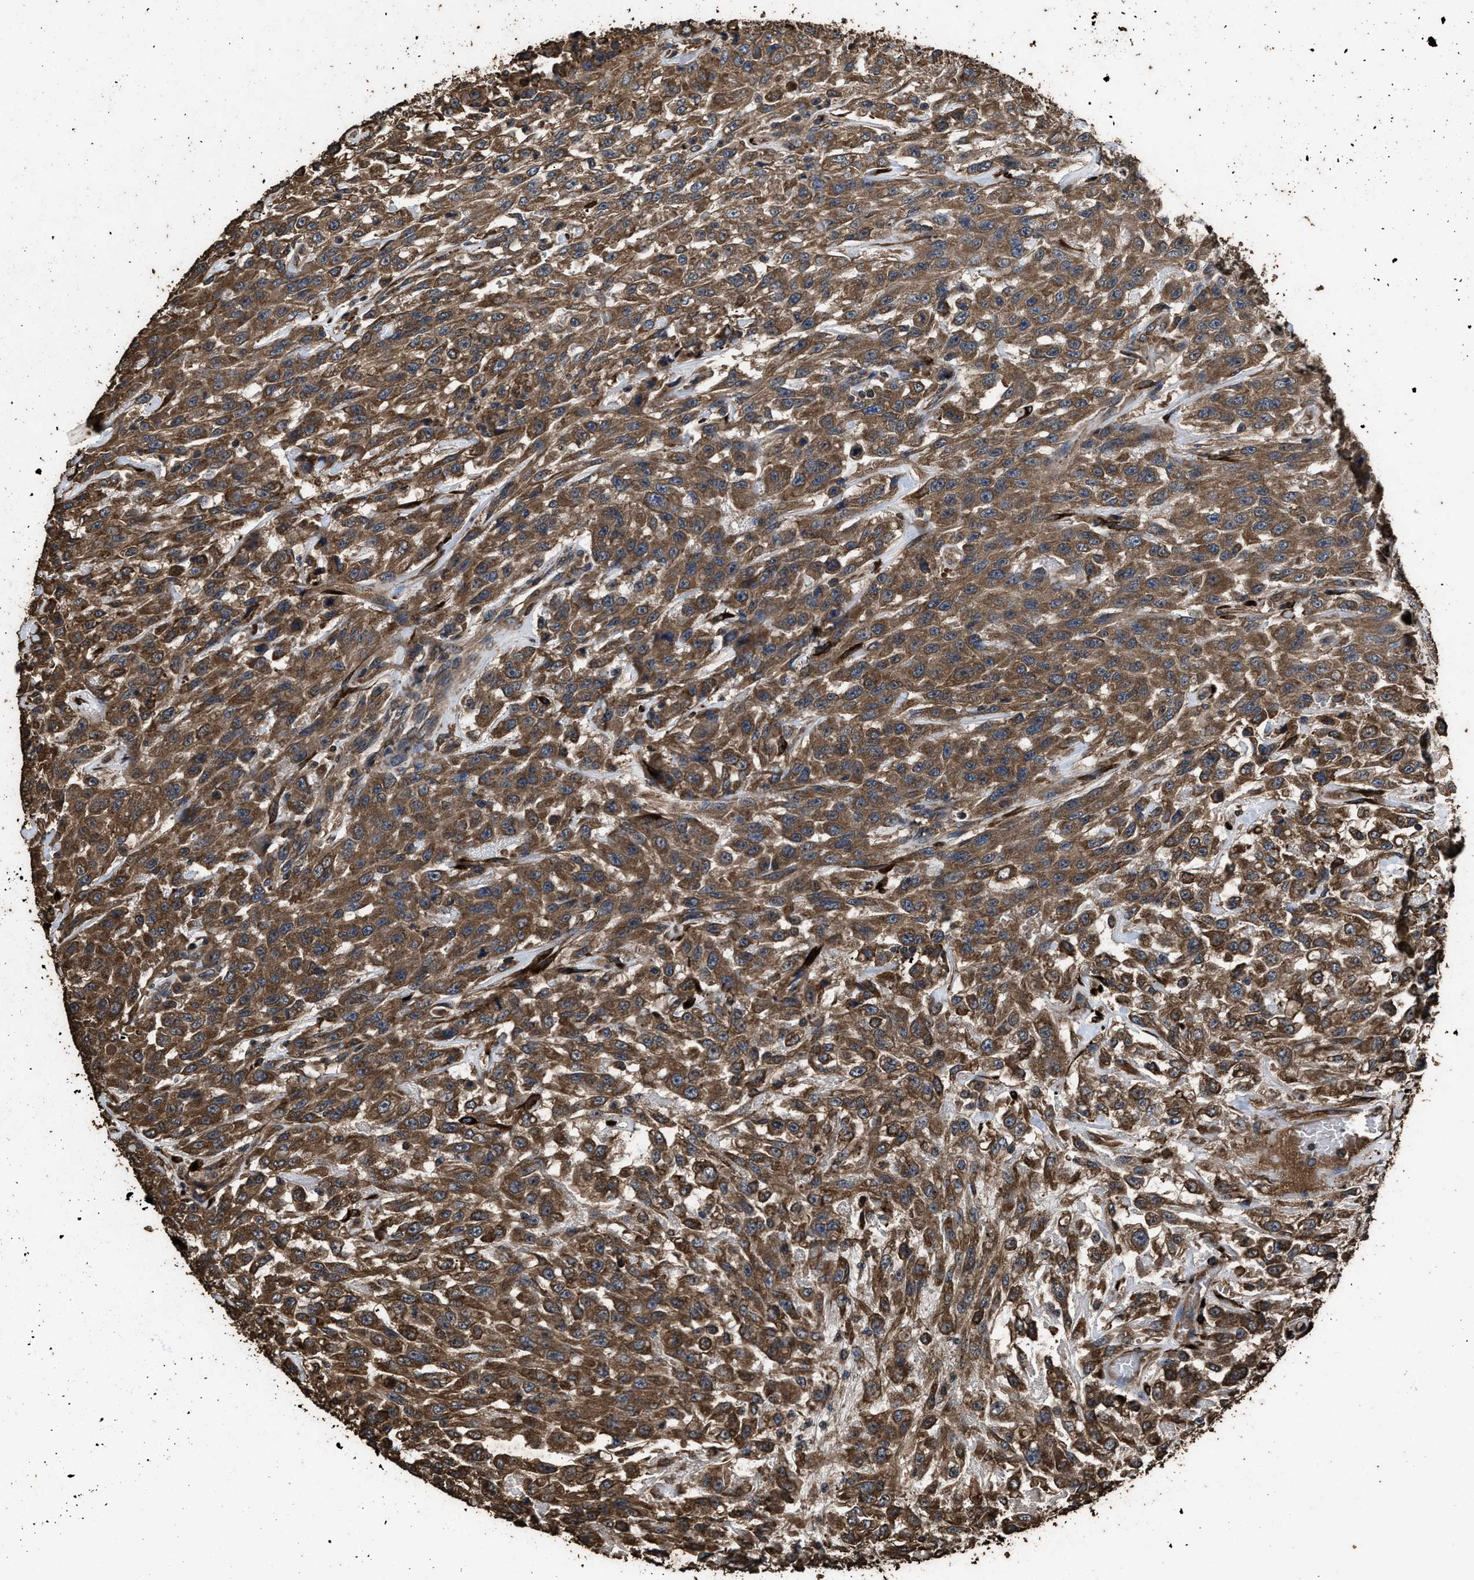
{"staining": {"intensity": "strong", "quantity": ">75%", "location": "cytoplasmic/membranous"}, "tissue": "urothelial cancer", "cell_type": "Tumor cells", "image_type": "cancer", "snomed": [{"axis": "morphology", "description": "Urothelial carcinoma, High grade"}, {"axis": "topography", "description": "Urinary bladder"}], "caption": "The micrograph shows a brown stain indicating the presence of a protein in the cytoplasmic/membranous of tumor cells in urothelial cancer.", "gene": "ZMYND19", "patient": {"sex": "male", "age": 46}}